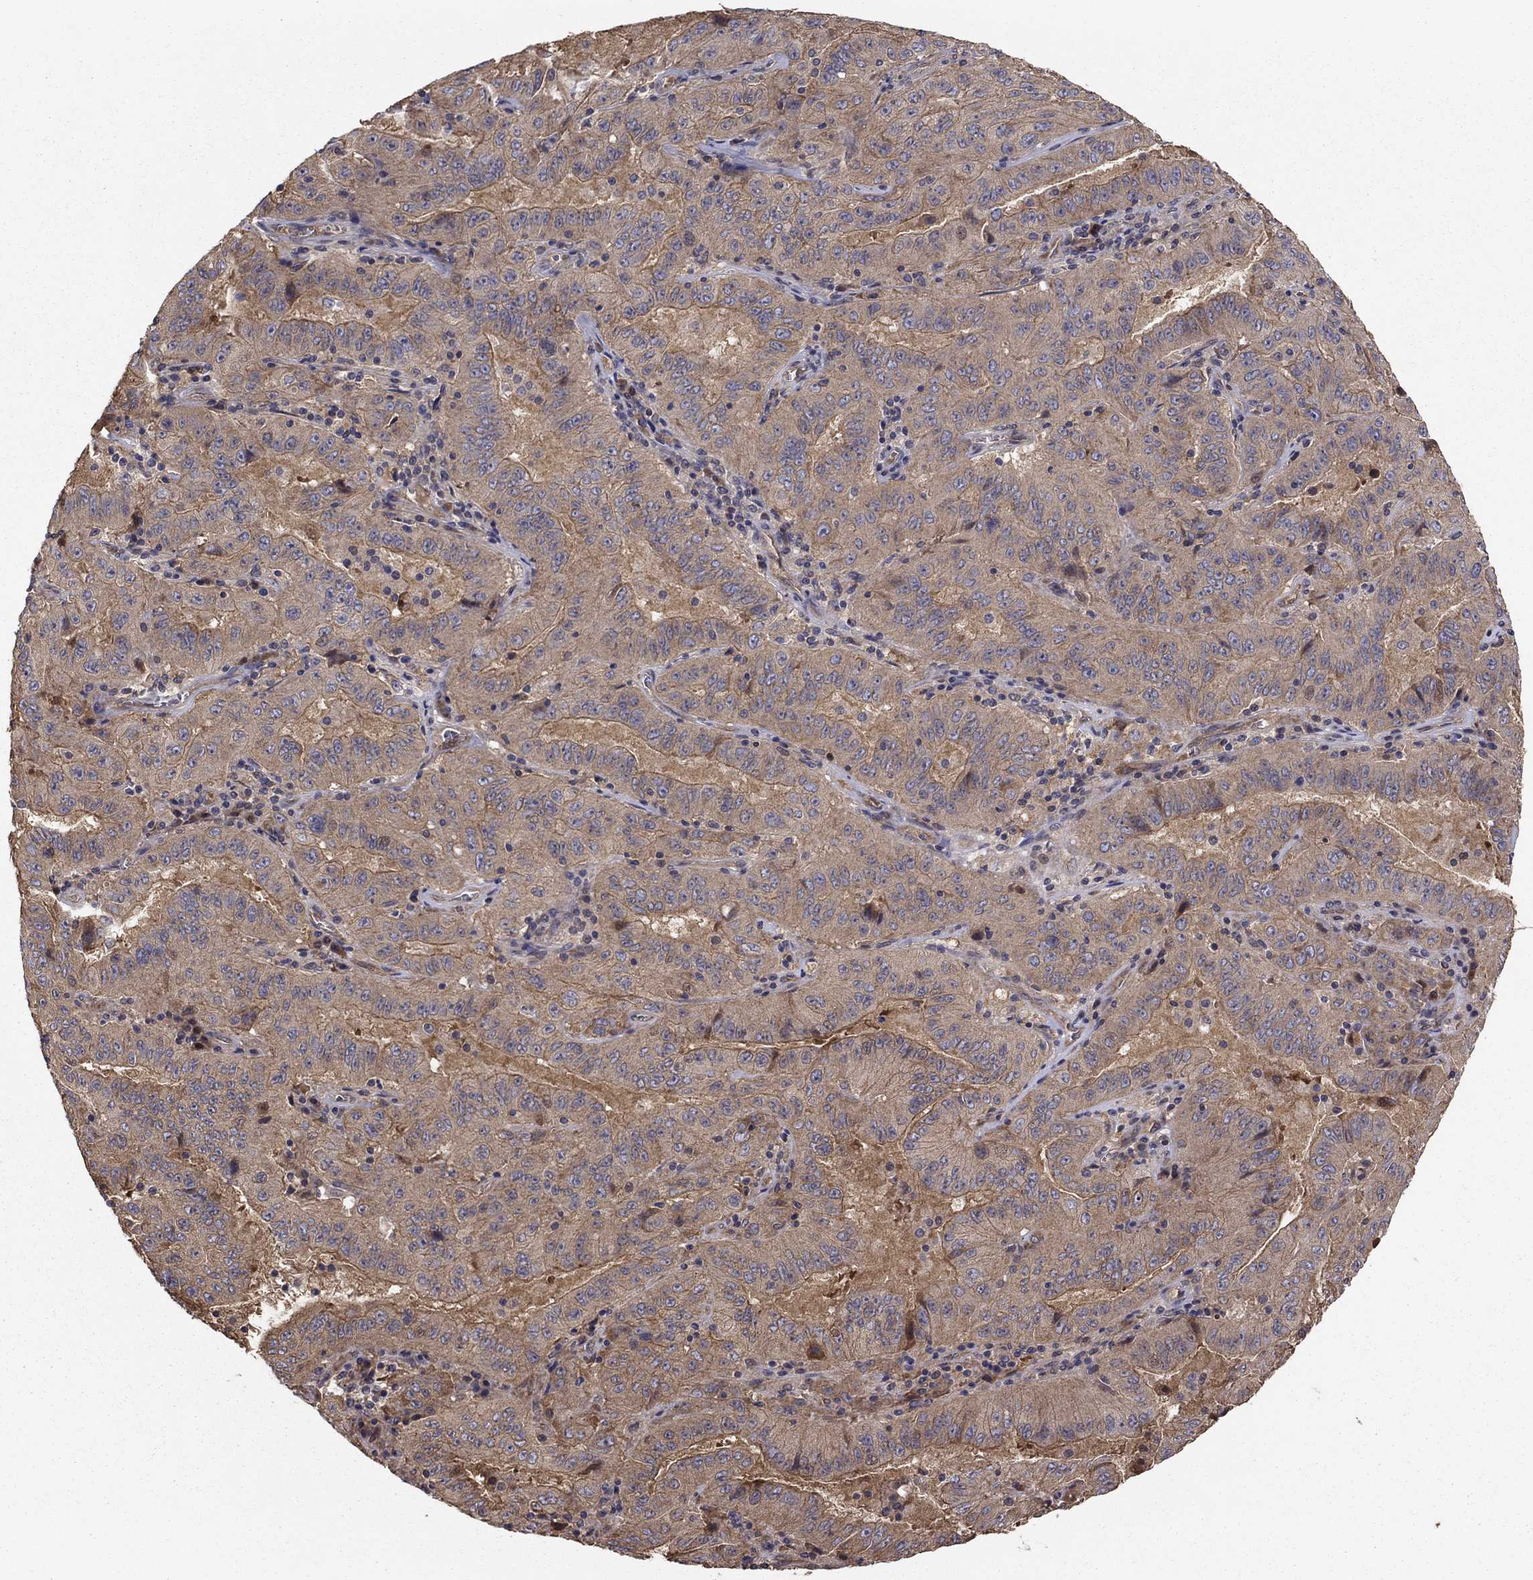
{"staining": {"intensity": "moderate", "quantity": "<25%", "location": "cytoplasmic/membranous"}, "tissue": "pancreatic cancer", "cell_type": "Tumor cells", "image_type": "cancer", "snomed": [{"axis": "morphology", "description": "Adenocarcinoma, NOS"}, {"axis": "topography", "description": "Pancreas"}], "caption": "A low amount of moderate cytoplasmic/membranous staining is seen in about <25% of tumor cells in pancreatic adenocarcinoma tissue.", "gene": "BABAM2", "patient": {"sex": "male", "age": 63}}